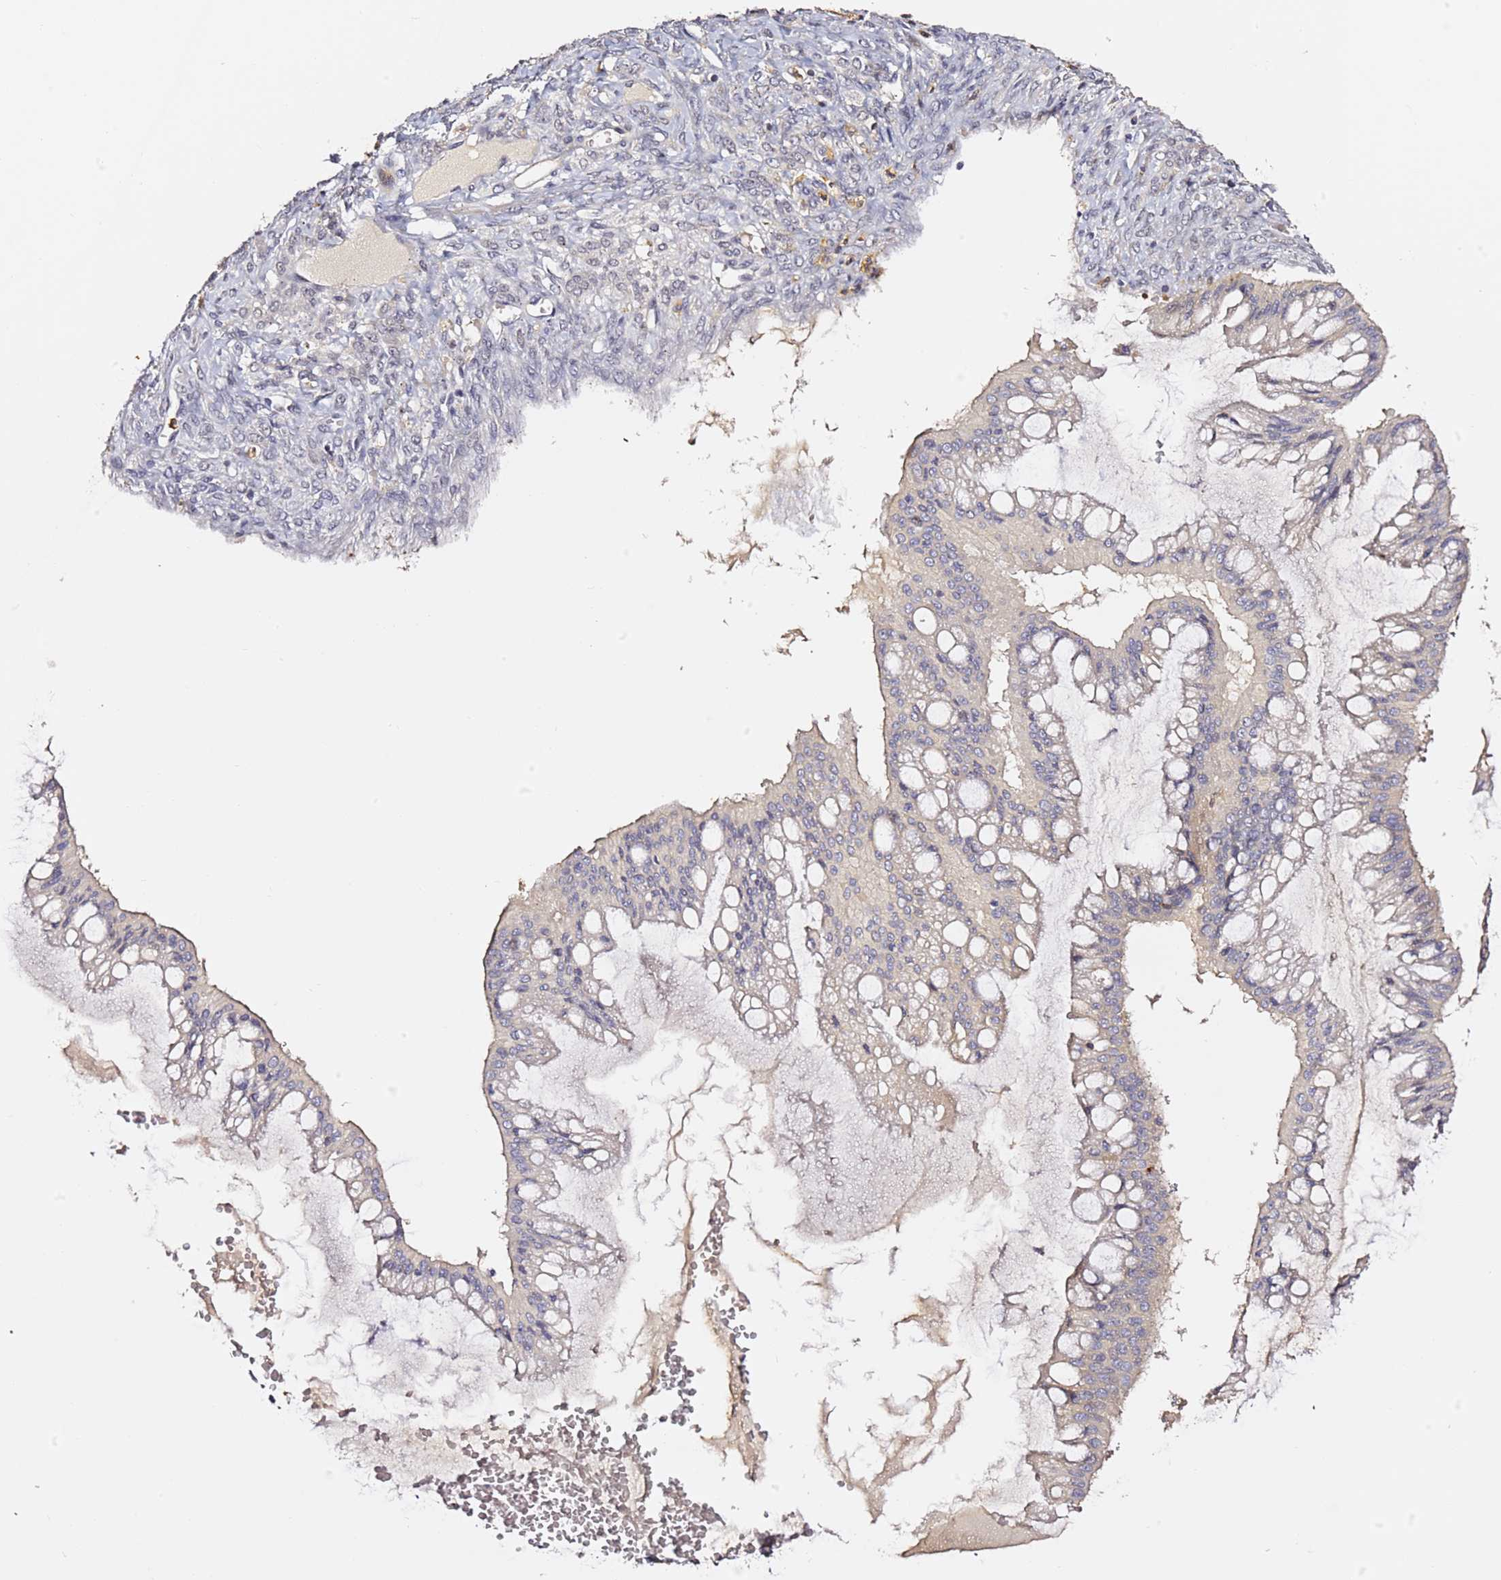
{"staining": {"intensity": "negative", "quantity": "none", "location": "none"}, "tissue": "ovarian cancer", "cell_type": "Tumor cells", "image_type": "cancer", "snomed": [{"axis": "morphology", "description": "Cystadenocarcinoma, mucinous, NOS"}, {"axis": "topography", "description": "Ovary"}], "caption": "The histopathology image displays no staining of tumor cells in ovarian mucinous cystadenocarcinoma.", "gene": "IL4I1", "patient": {"sex": "female", "age": 73}}